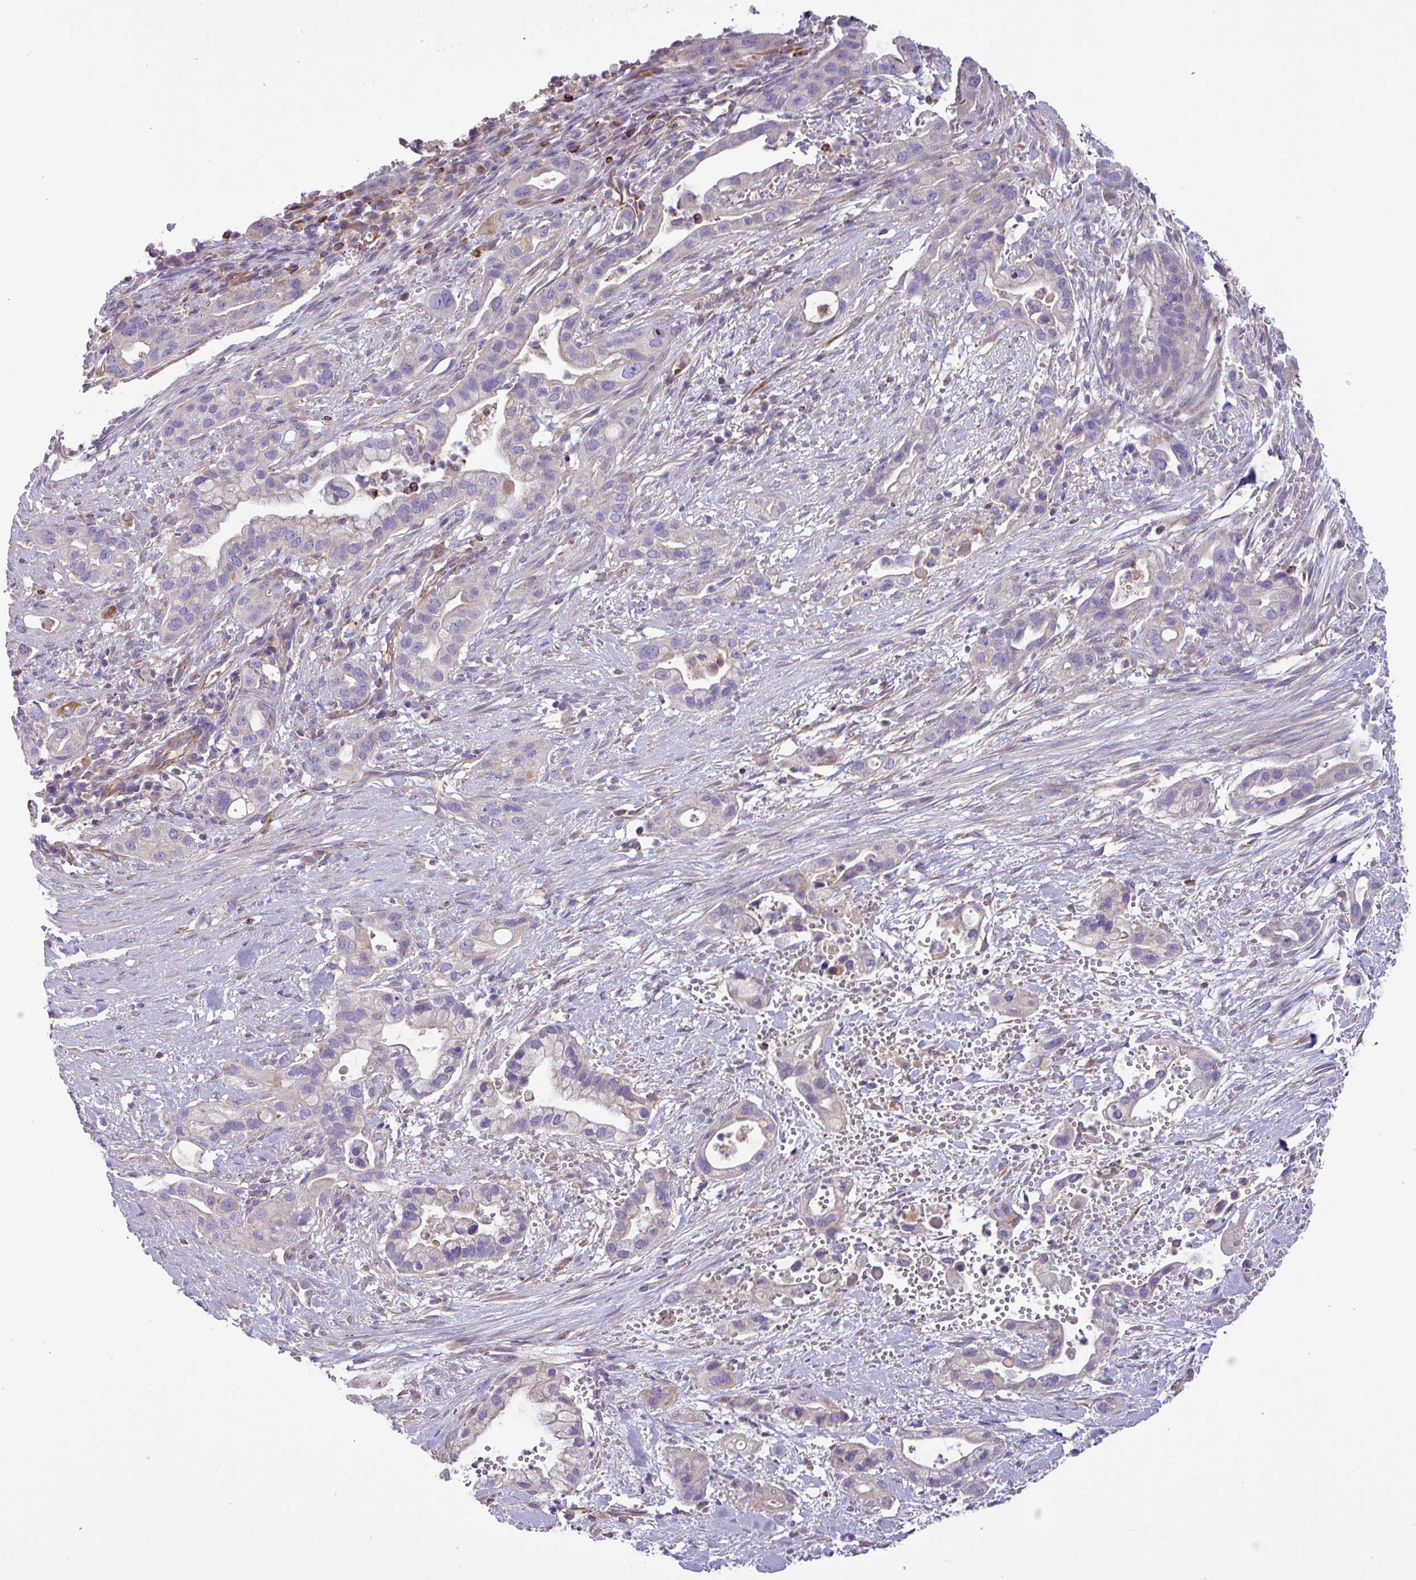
{"staining": {"intensity": "negative", "quantity": "none", "location": "none"}, "tissue": "pancreatic cancer", "cell_type": "Tumor cells", "image_type": "cancer", "snomed": [{"axis": "morphology", "description": "Adenocarcinoma, NOS"}, {"axis": "topography", "description": "Pancreas"}], "caption": "This is a image of immunohistochemistry staining of pancreatic cancer (adenocarcinoma), which shows no positivity in tumor cells.", "gene": "MRM2", "patient": {"sex": "male", "age": 44}}